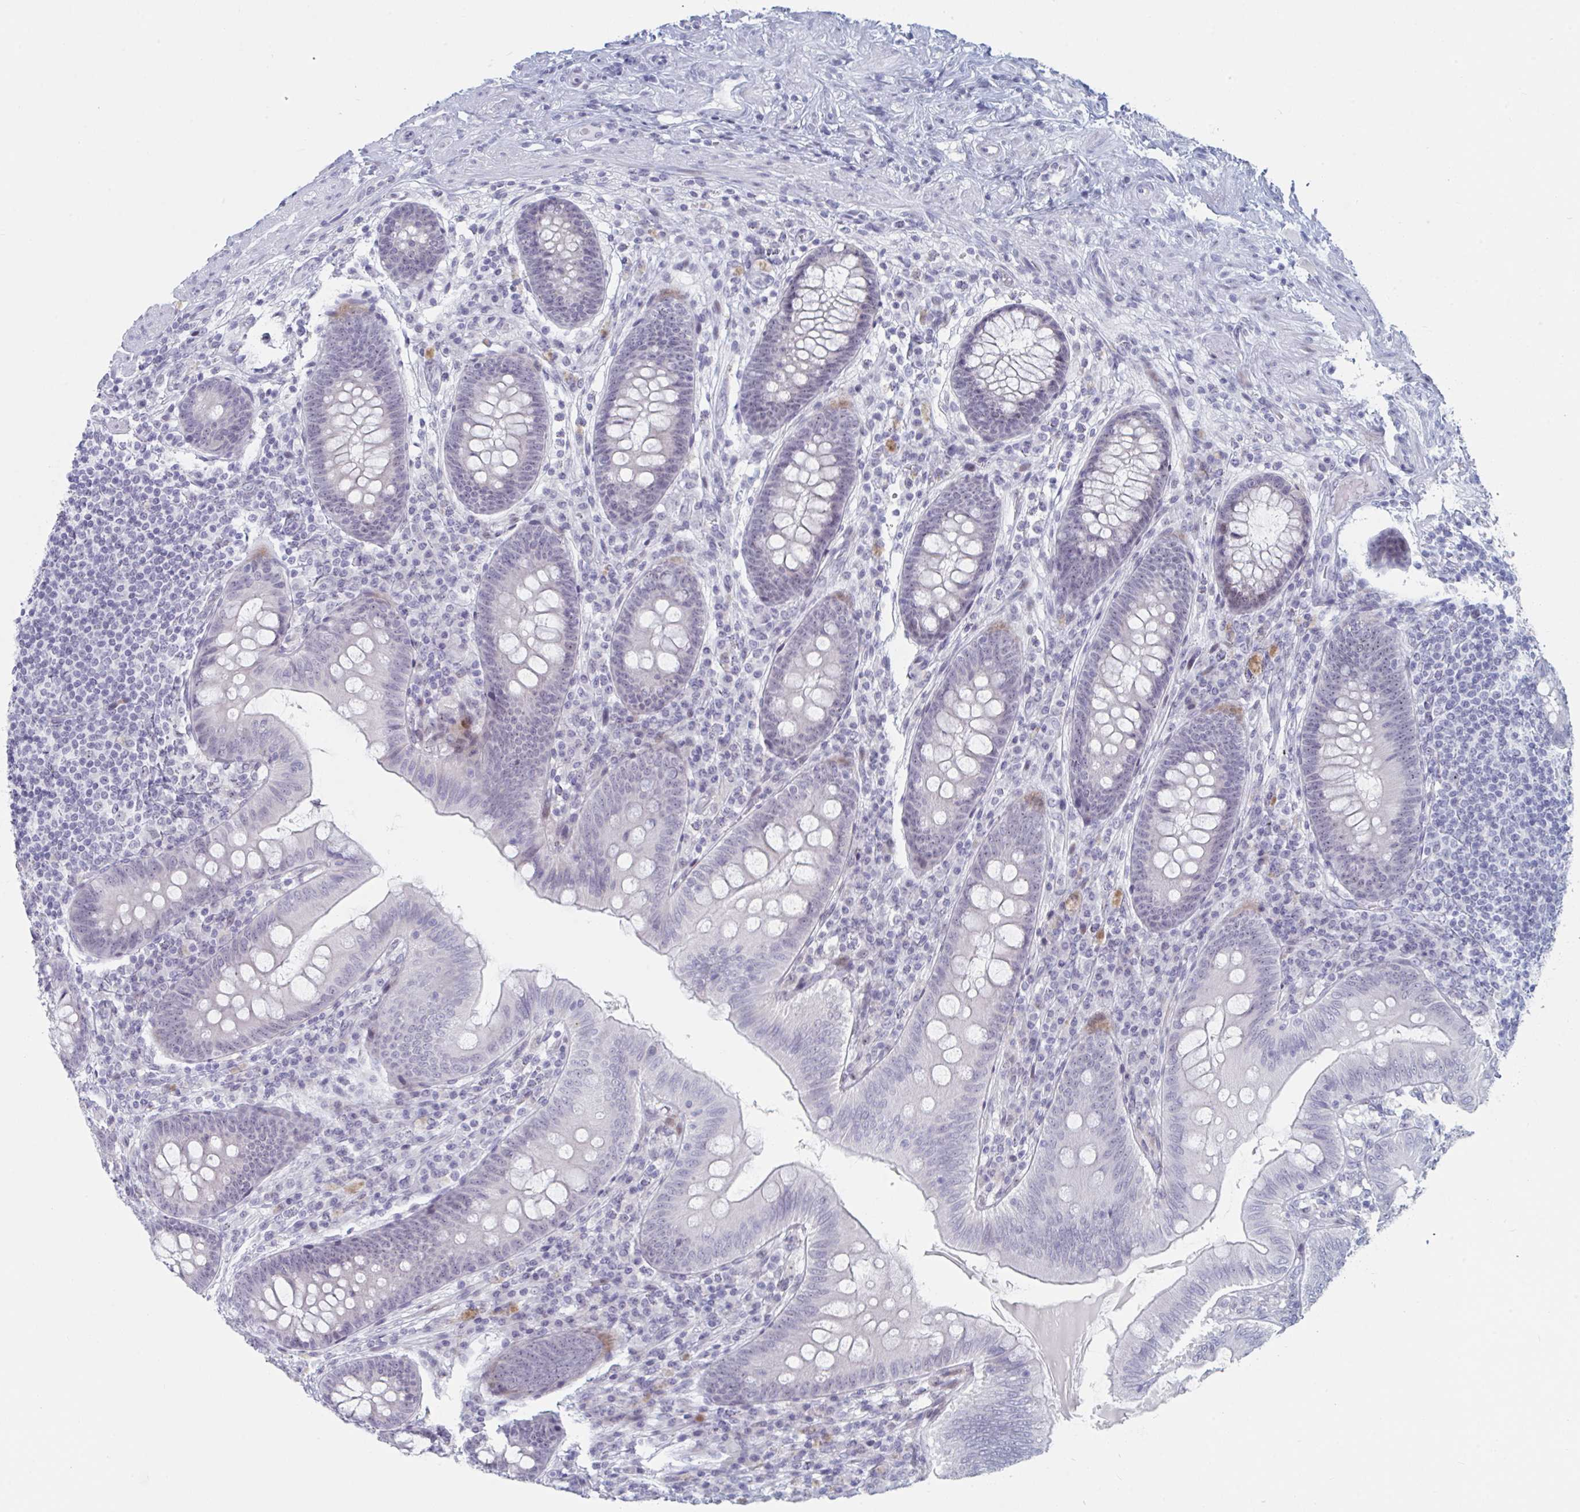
{"staining": {"intensity": "negative", "quantity": "none", "location": "none"}, "tissue": "appendix", "cell_type": "Glandular cells", "image_type": "normal", "snomed": [{"axis": "morphology", "description": "Normal tissue, NOS"}, {"axis": "topography", "description": "Appendix"}], "caption": "Glandular cells are negative for protein expression in benign human appendix.", "gene": "NR1H2", "patient": {"sex": "male", "age": 71}}